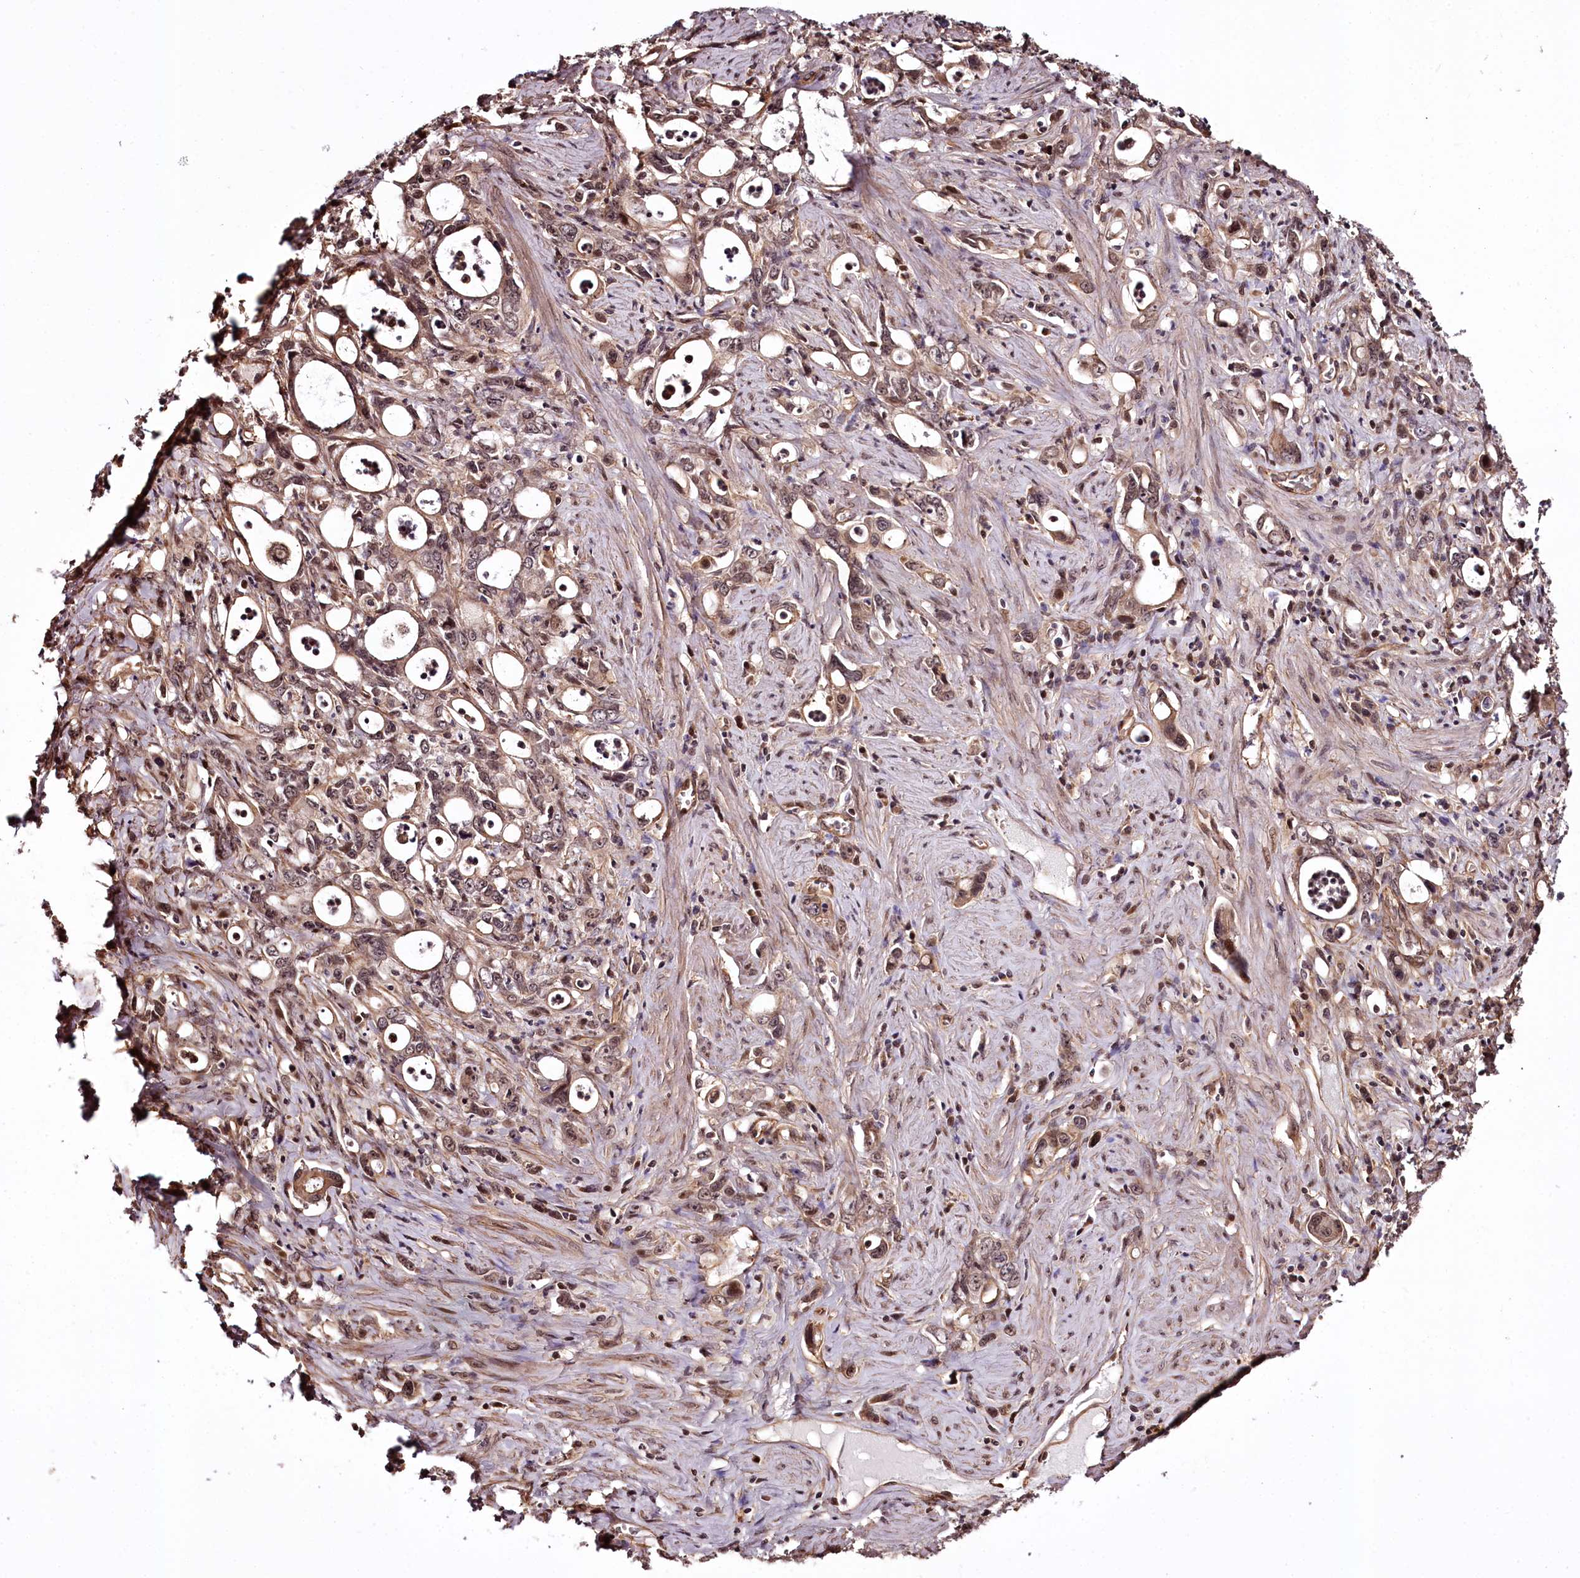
{"staining": {"intensity": "moderate", "quantity": ">75%", "location": "cytoplasmic/membranous,nuclear"}, "tissue": "stomach cancer", "cell_type": "Tumor cells", "image_type": "cancer", "snomed": [{"axis": "morphology", "description": "Adenocarcinoma, NOS"}, {"axis": "topography", "description": "Stomach, lower"}], "caption": "A micrograph of human stomach cancer (adenocarcinoma) stained for a protein shows moderate cytoplasmic/membranous and nuclear brown staining in tumor cells. The protein is shown in brown color, while the nuclei are stained blue.", "gene": "TTC33", "patient": {"sex": "female", "age": 43}}